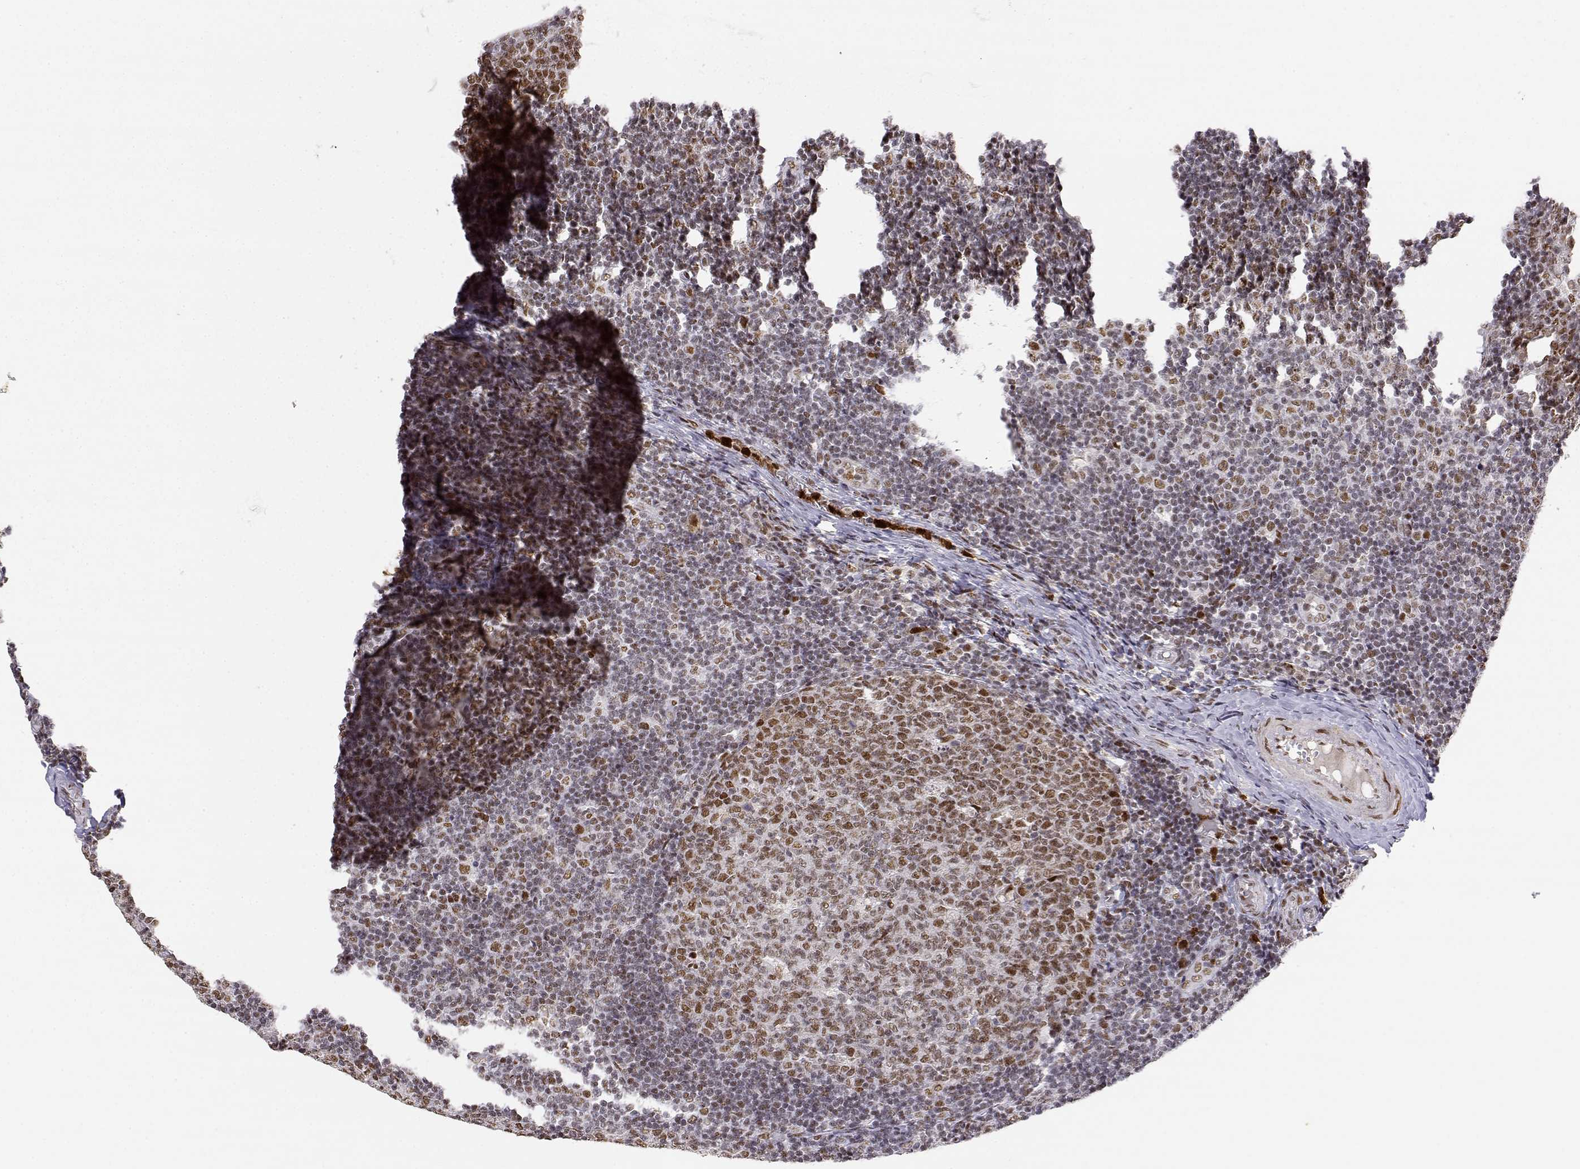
{"staining": {"intensity": "moderate", "quantity": ">75%", "location": "nuclear"}, "tissue": "tonsil", "cell_type": "Germinal center cells", "image_type": "normal", "snomed": [{"axis": "morphology", "description": "Normal tissue, NOS"}, {"axis": "topography", "description": "Tonsil"}], "caption": "Immunohistochemistry (IHC) of normal human tonsil demonstrates medium levels of moderate nuclear expression in approximately >75% of germinal center cells.", "gene": "RSF1", "patient": {"sex": "female", "age": 13}}